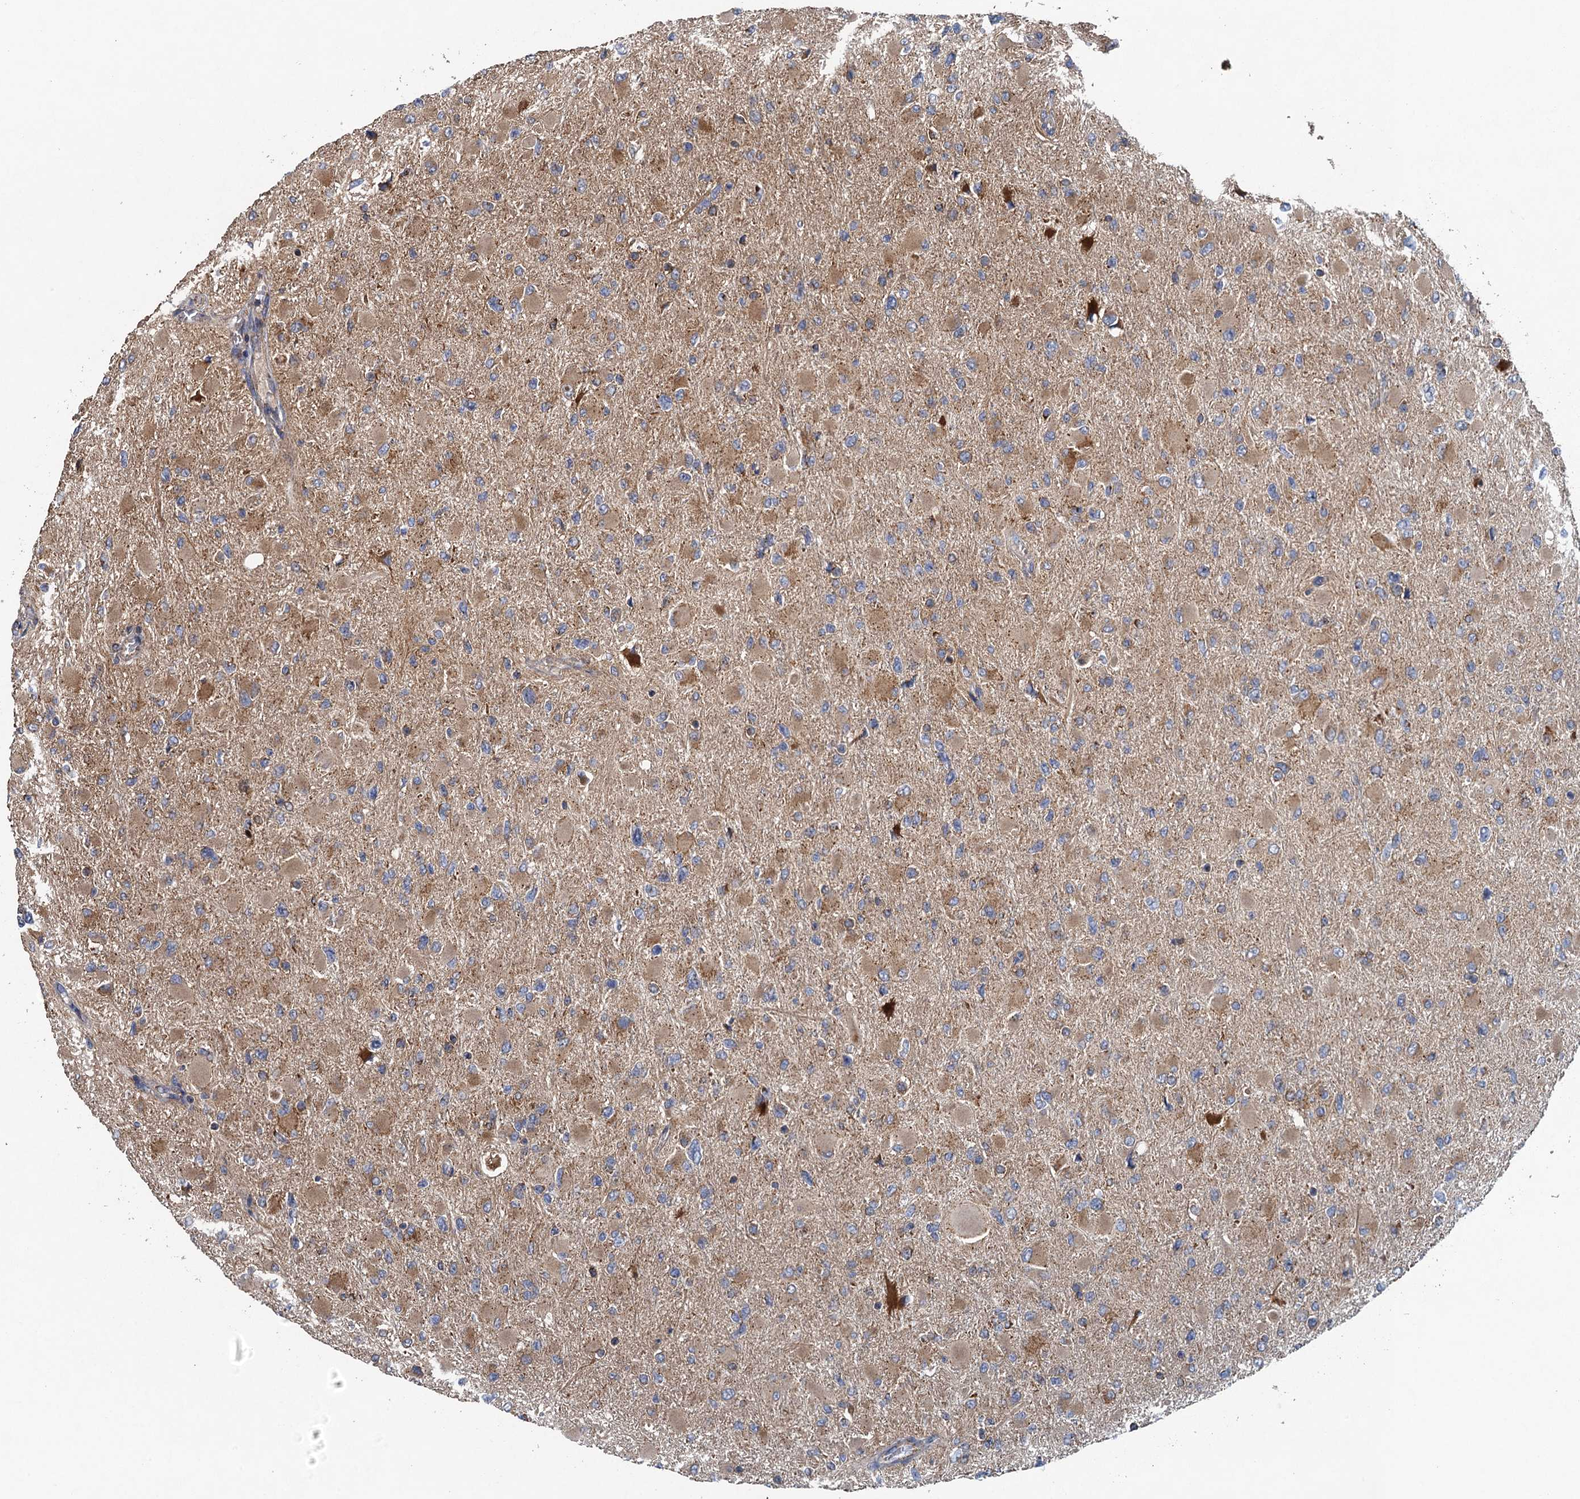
{"staining": {"intensity": "moderate", "quantity": "25%-75%", "location": "cytoplasmic/membranous"}, "tissue": "glioma", "cell_type": "Tumor cells", "image_type": "cancer", "snomed": [{"axis": "morphology", "description": "Glioma, malignant, High grade"}, {"axis": "topography", "description": "Cerebral cortex"}], "caption": "Malignant glioma (high-grade) stained for a protein (brown) exhibits moderate cytoplasmic/membranous positive staining in approximately 25%-75% of tumor cells.", "gene": "BCS1L", "patient": {"sex": "female", "age": 36}}